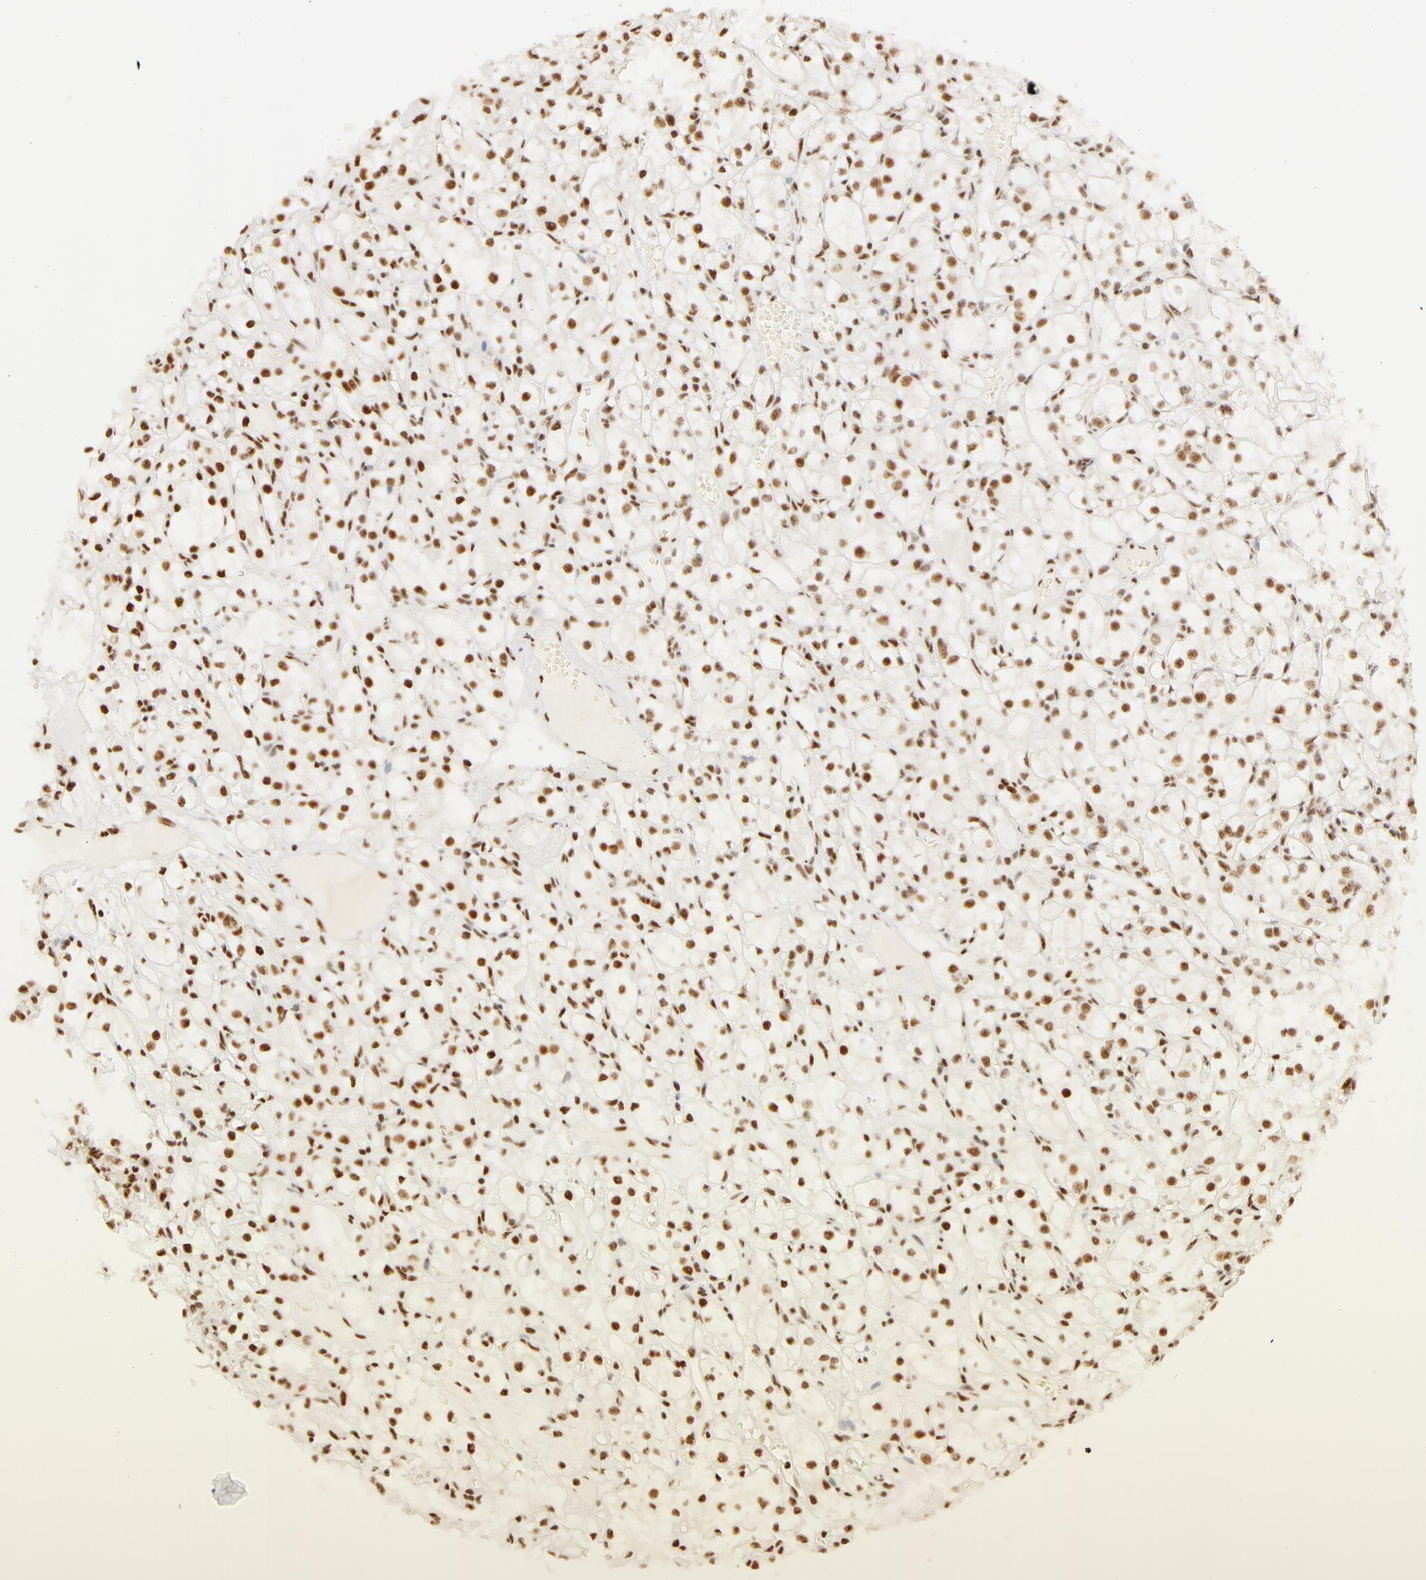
{"staining": {"intensity": "weak", "quantity": ">75%", "location": "nuclear"}, "tissue": "renal cancer", "cell_type": "Tumor cells", "image_type": "cancer", "snomed": [{"axis": "morphology", "description": "Adenocarcinoma, NOS"}, {"axis": "topography", "description": "Kidney"}], "caption": "Protein expression analysis of renal cancer (adenocarcinoma) shows weak nuclear staining in about >75% of tumor cells.", "gene": "RBM39", "patient": {"sex": "male", "age": 61}}